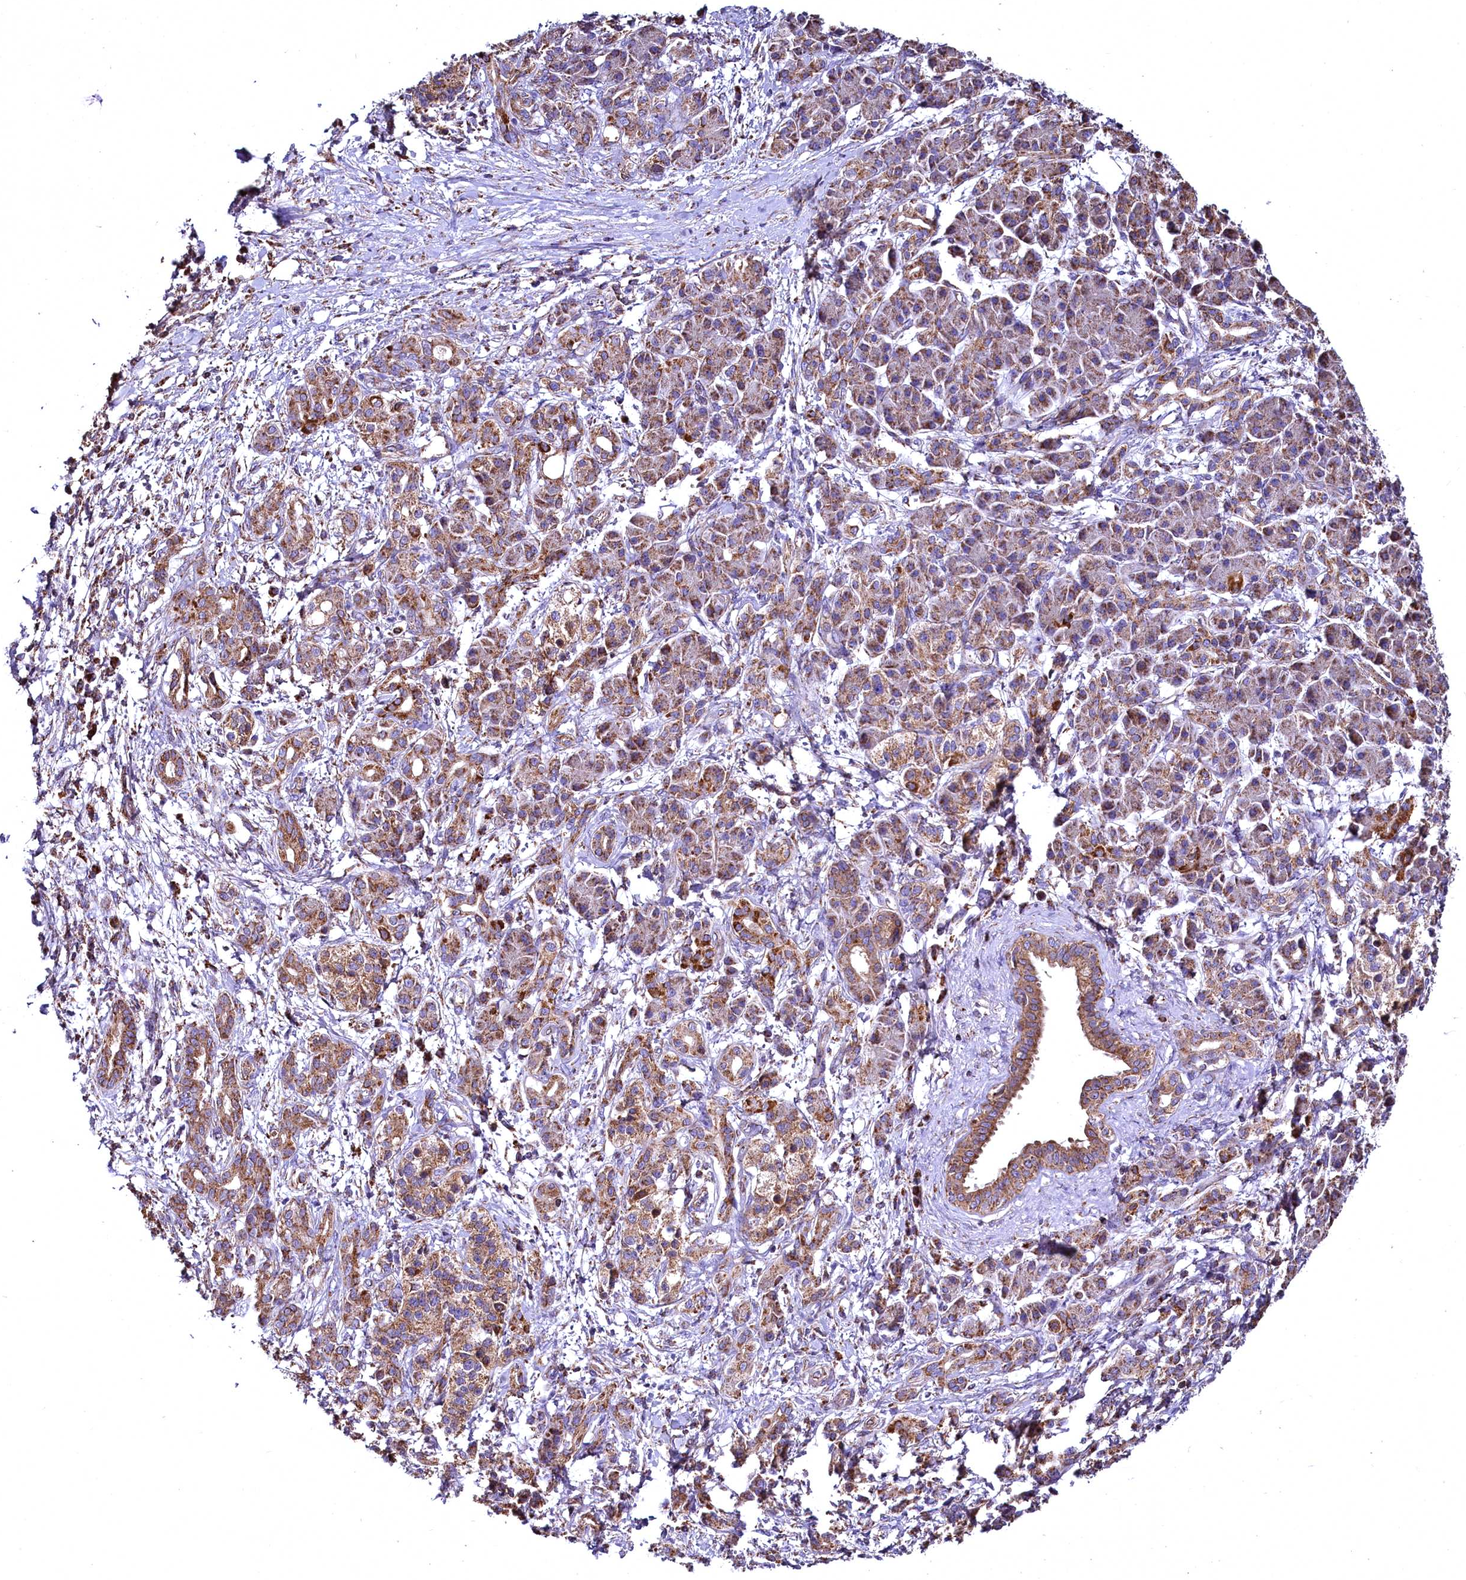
{"staining": {"intensity": "moderate", "quantity": "25%-75%", "location": "cytoplasmic/membranous"}, "tissue": "pancreatic cancer", "cell_type": "Tumor cells", "image_type": "cancer", "snomed": [{"axis": "morphology", "description": "Adenocarcinoma, NOS"}, {"axis": "topography", "description": "Pancreas"}], "caption": "A brown stain labels moderate cytoplasmic/membranous positivity of a protein in pancreatic adenocarcinoma tumor cells. (Brightfield microscopy of DAB IHC at high magnification).", "gene": "NUDT15", "patient": {"sex": "female", "age": 55}}